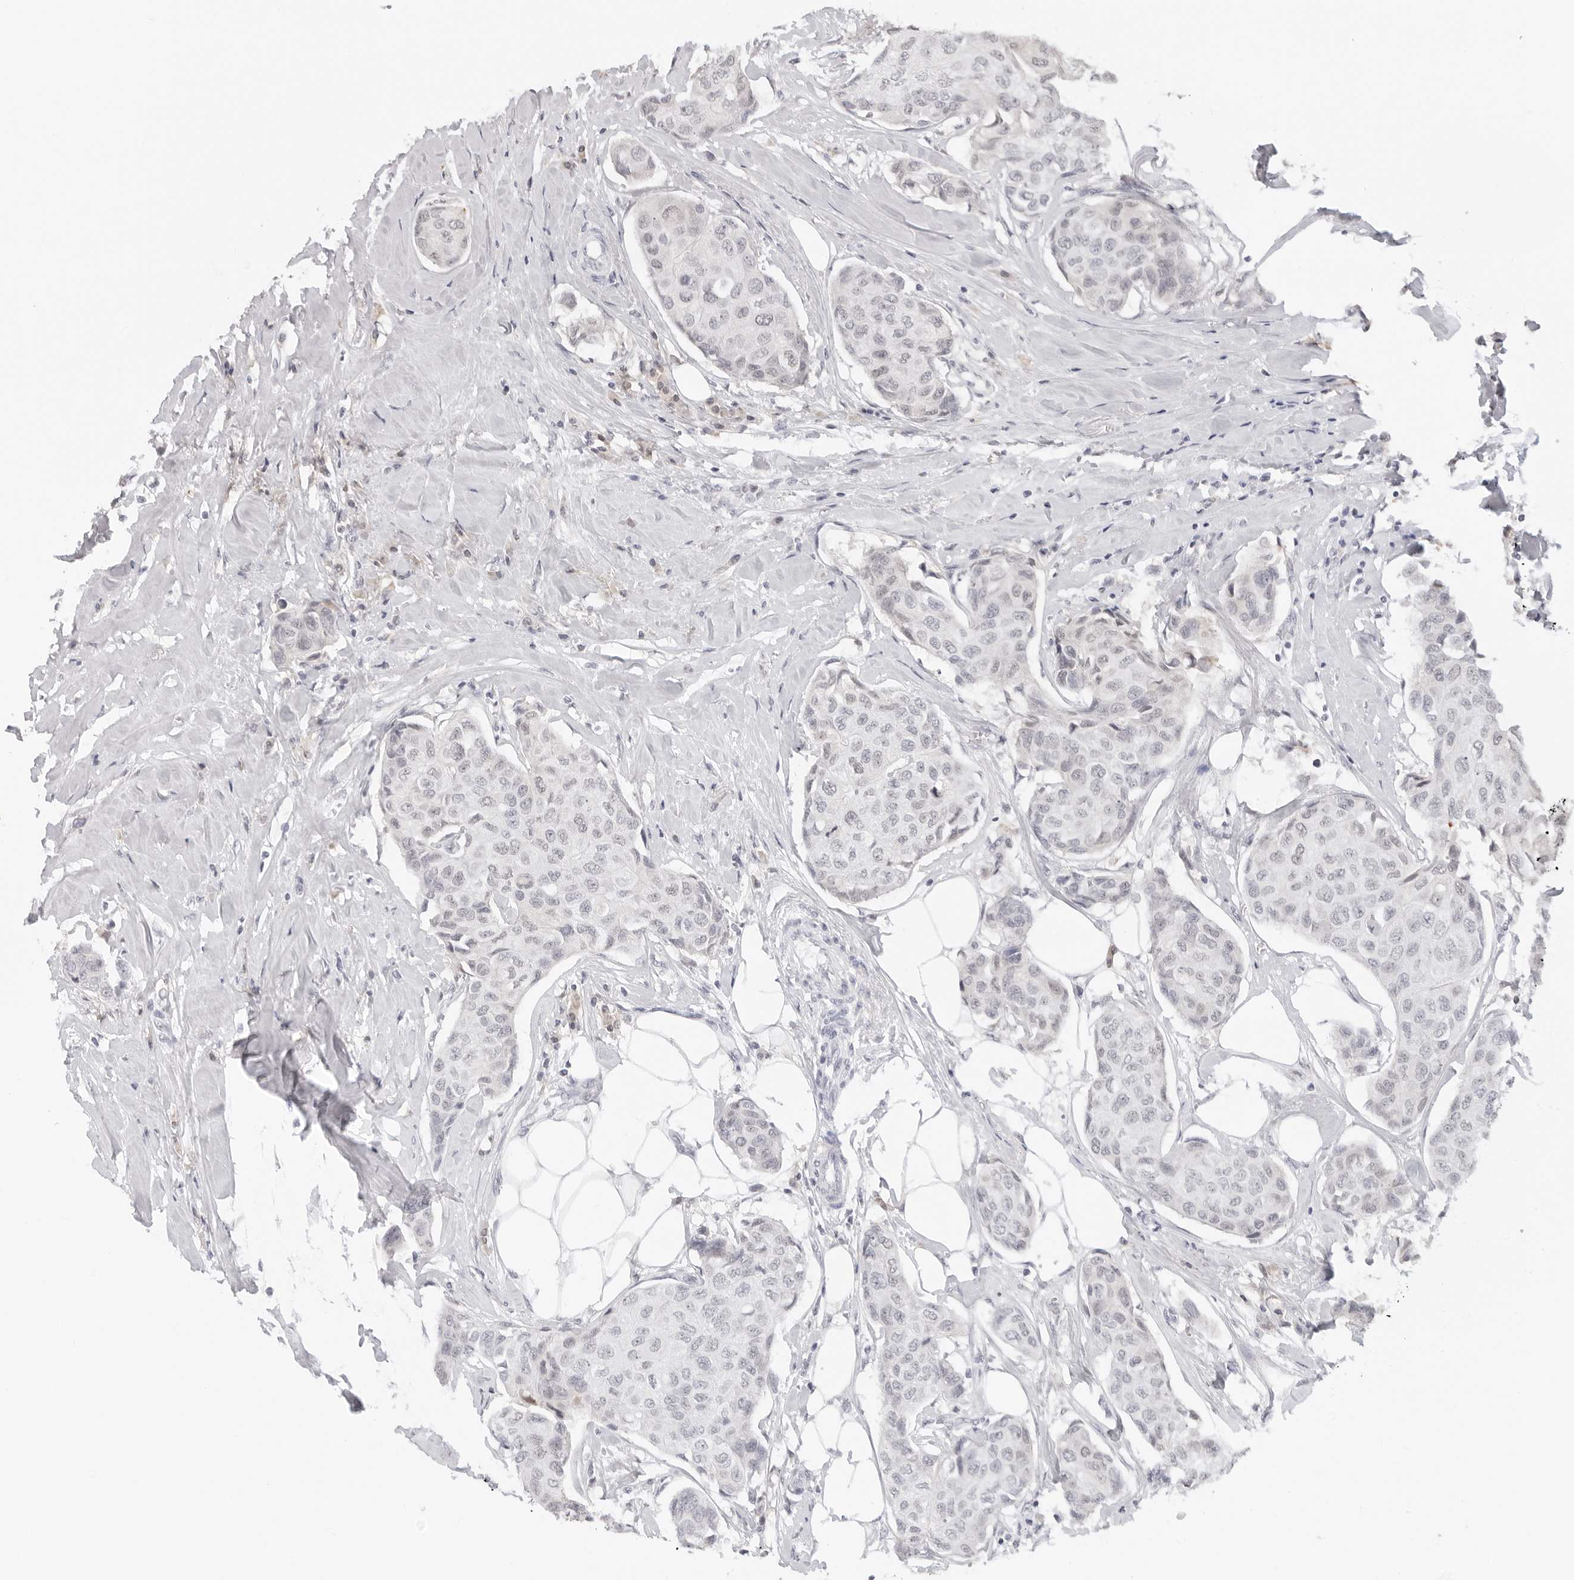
{"staining": {"intensity": "negative", "quantity": "none", "location": "none"}, "tissue": "breast cancer", "cell_type": "Tumor cells", "image_type": "cancer", "snomed": [{"axis": "morphology", "description": "Duct carcinoma"}, {"axis": "topography", "description": "Breast"}], "caption": "A photomicrograph of human breast cancer is negative for staining in tumor cells.", "gene": "MSH6", "patient": {"sex": "female", "age": 80}}